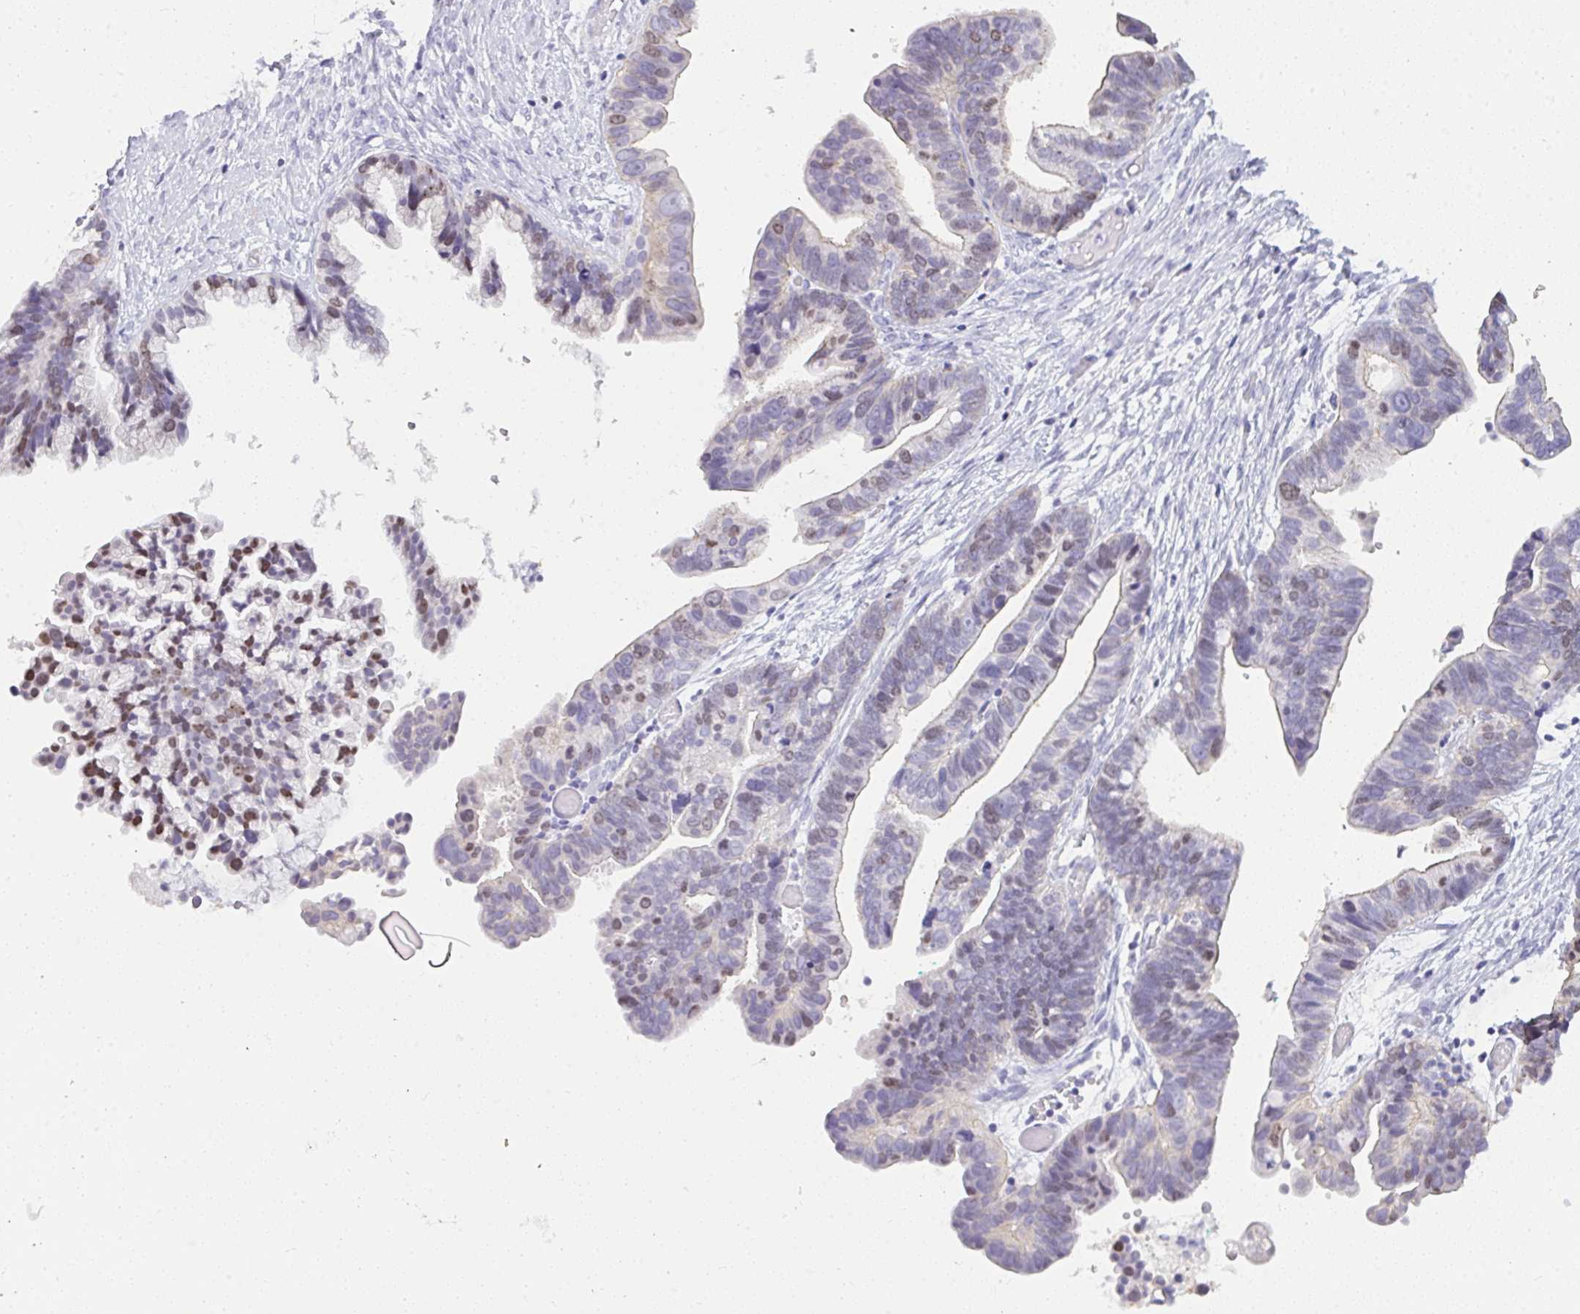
{"staining": {"intensity": "moderate", "quantity": "25%-75%", "location": "cytoplasmic/membranous,nuclear"}, "tissue": "ovarian cancer", "cell_type": "Tumor cells", "image_type": "cancer", "snomed": [{"axis": "morphology", "description": "Cystadenocarcinoma, serous, NOS"}, {"axis": "topography", "description": "Ovary"}], "caption": "Immunohistochemical staining of ovarian cancer (serous cystadenocarcinoma) demonstrates moderate cytoplasmic/membranous and nuclear protein staining in about 25%-75% of tumor cells. (DAB IHC with brightfield microscopy, high magnification).", "gene": "SUZ12", "patient": {"sex": "female", "age": 56}}